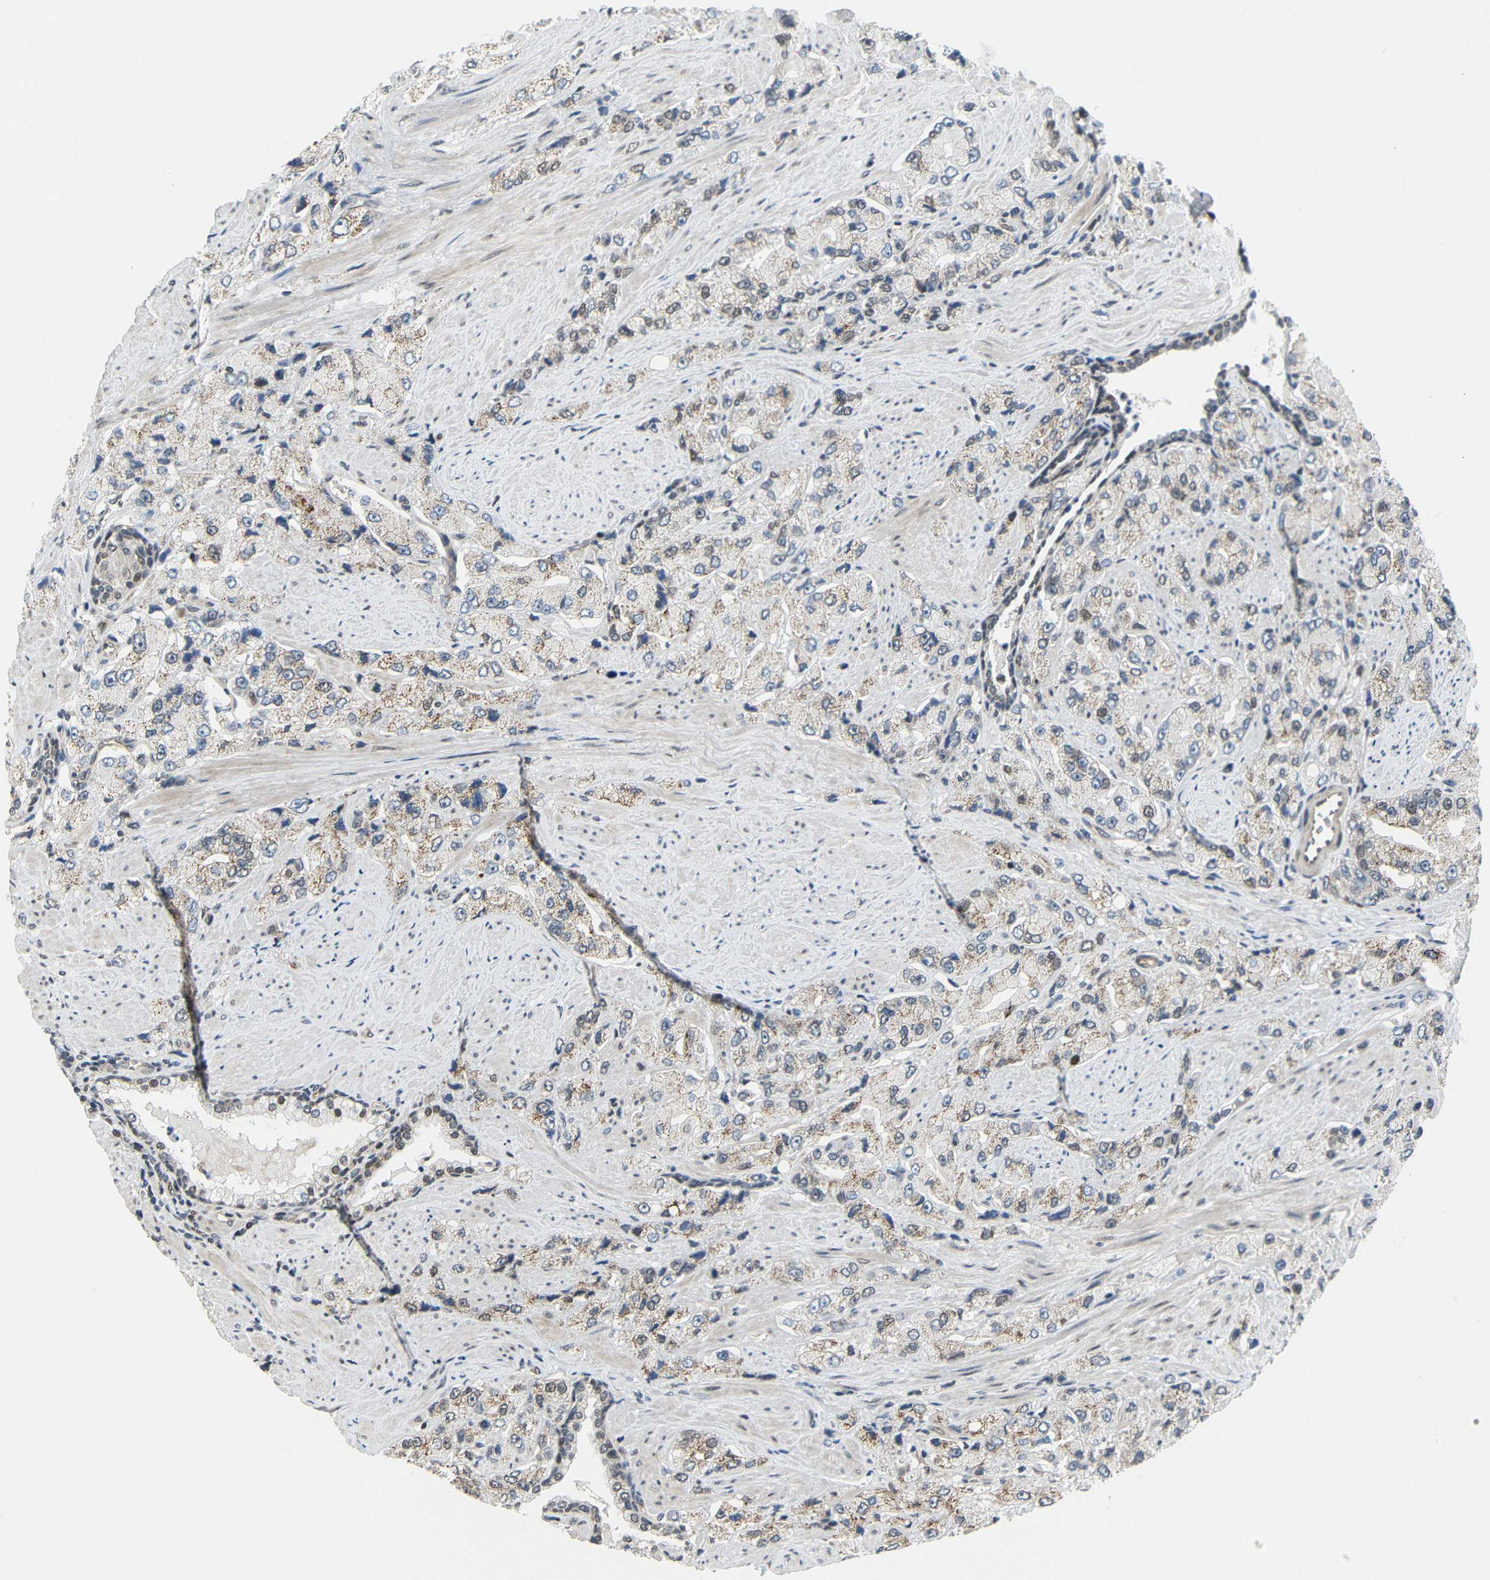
{"staining": {"intensity": "weak", "quantity": ">75%", "location": "cytoplasmic/membranous"}, "tissue": "prostate cancer", "cell_type": "Tumor cells", "image_type": "cancer", "snomed": [{"axis": "morphology", "description": "Adenocarcinoma, High grade"}, {"axis": "topography", "description": "Prostate"}], "caption": "Weak cytoplasmic/membranous protein staining is identified in approximately >75% of tumor cells in prostate cancer (high-grade adenocarcinoma).", "gene": "IMPG2", "patient": {"sex": "male", "age": 58}}